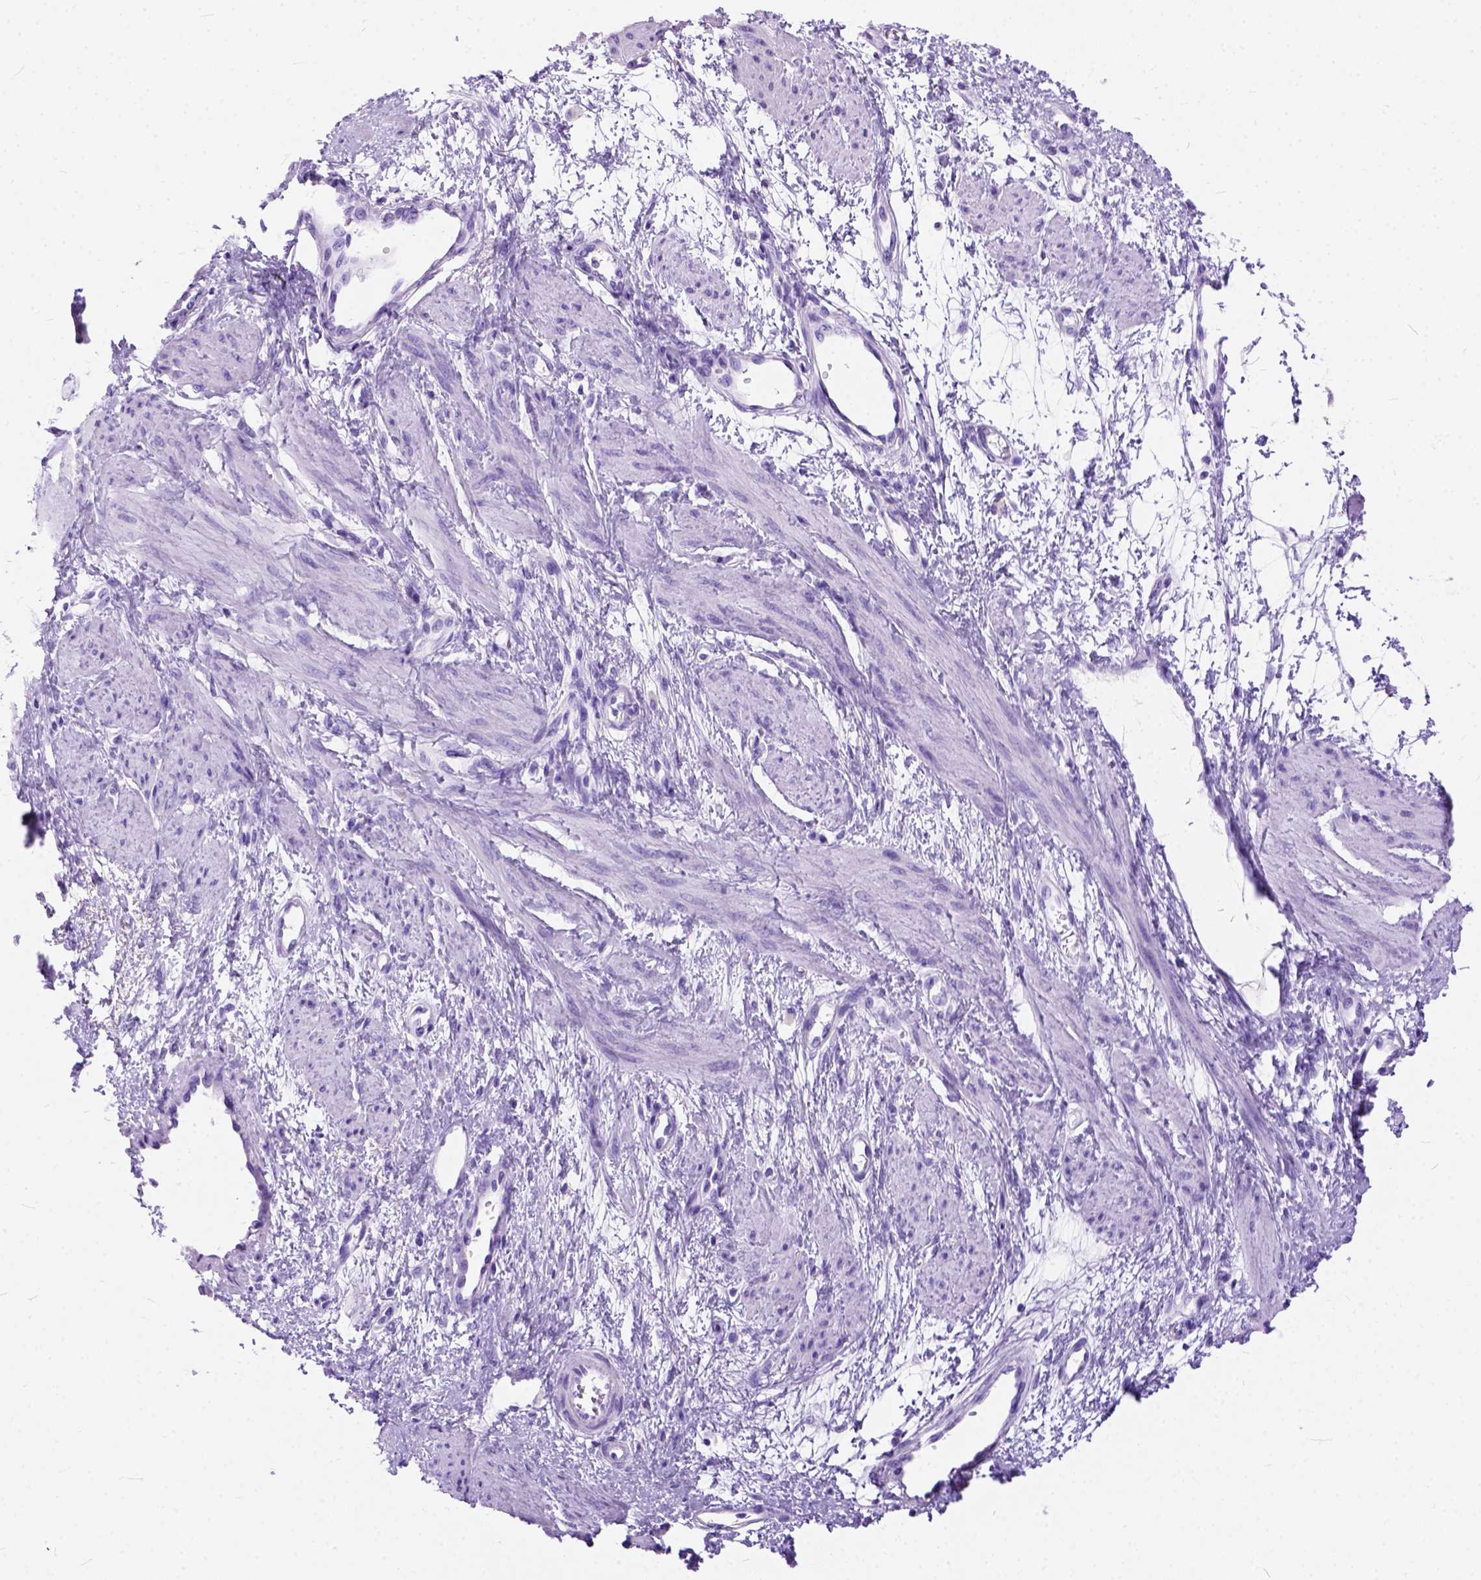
{"staining": {"intensity": "negative", "quantity": "none", "location": "none"}, "tissue": "smooth muscle", "cell_type": "Smooth muscle cells", "image_type": "normal", "snomed": [{"axis": "morphology", "description": "Normal tissue, NOS"}, {"axis": "topography", "description": "Smooth muscle"}, {"axis": "topography", "description": "Uterus"}], "caption": "Micrograph shows no protein expression in smooth muscle cells of benign smooth muscle. The staining was performed using DAB to visualize the protein expression in brown, while the nuclei were stained in blue with hematoxylin (Magnification: 20x).", "gene": "C1QTNF3", "patient": {"sex": "female", "age": 39}}